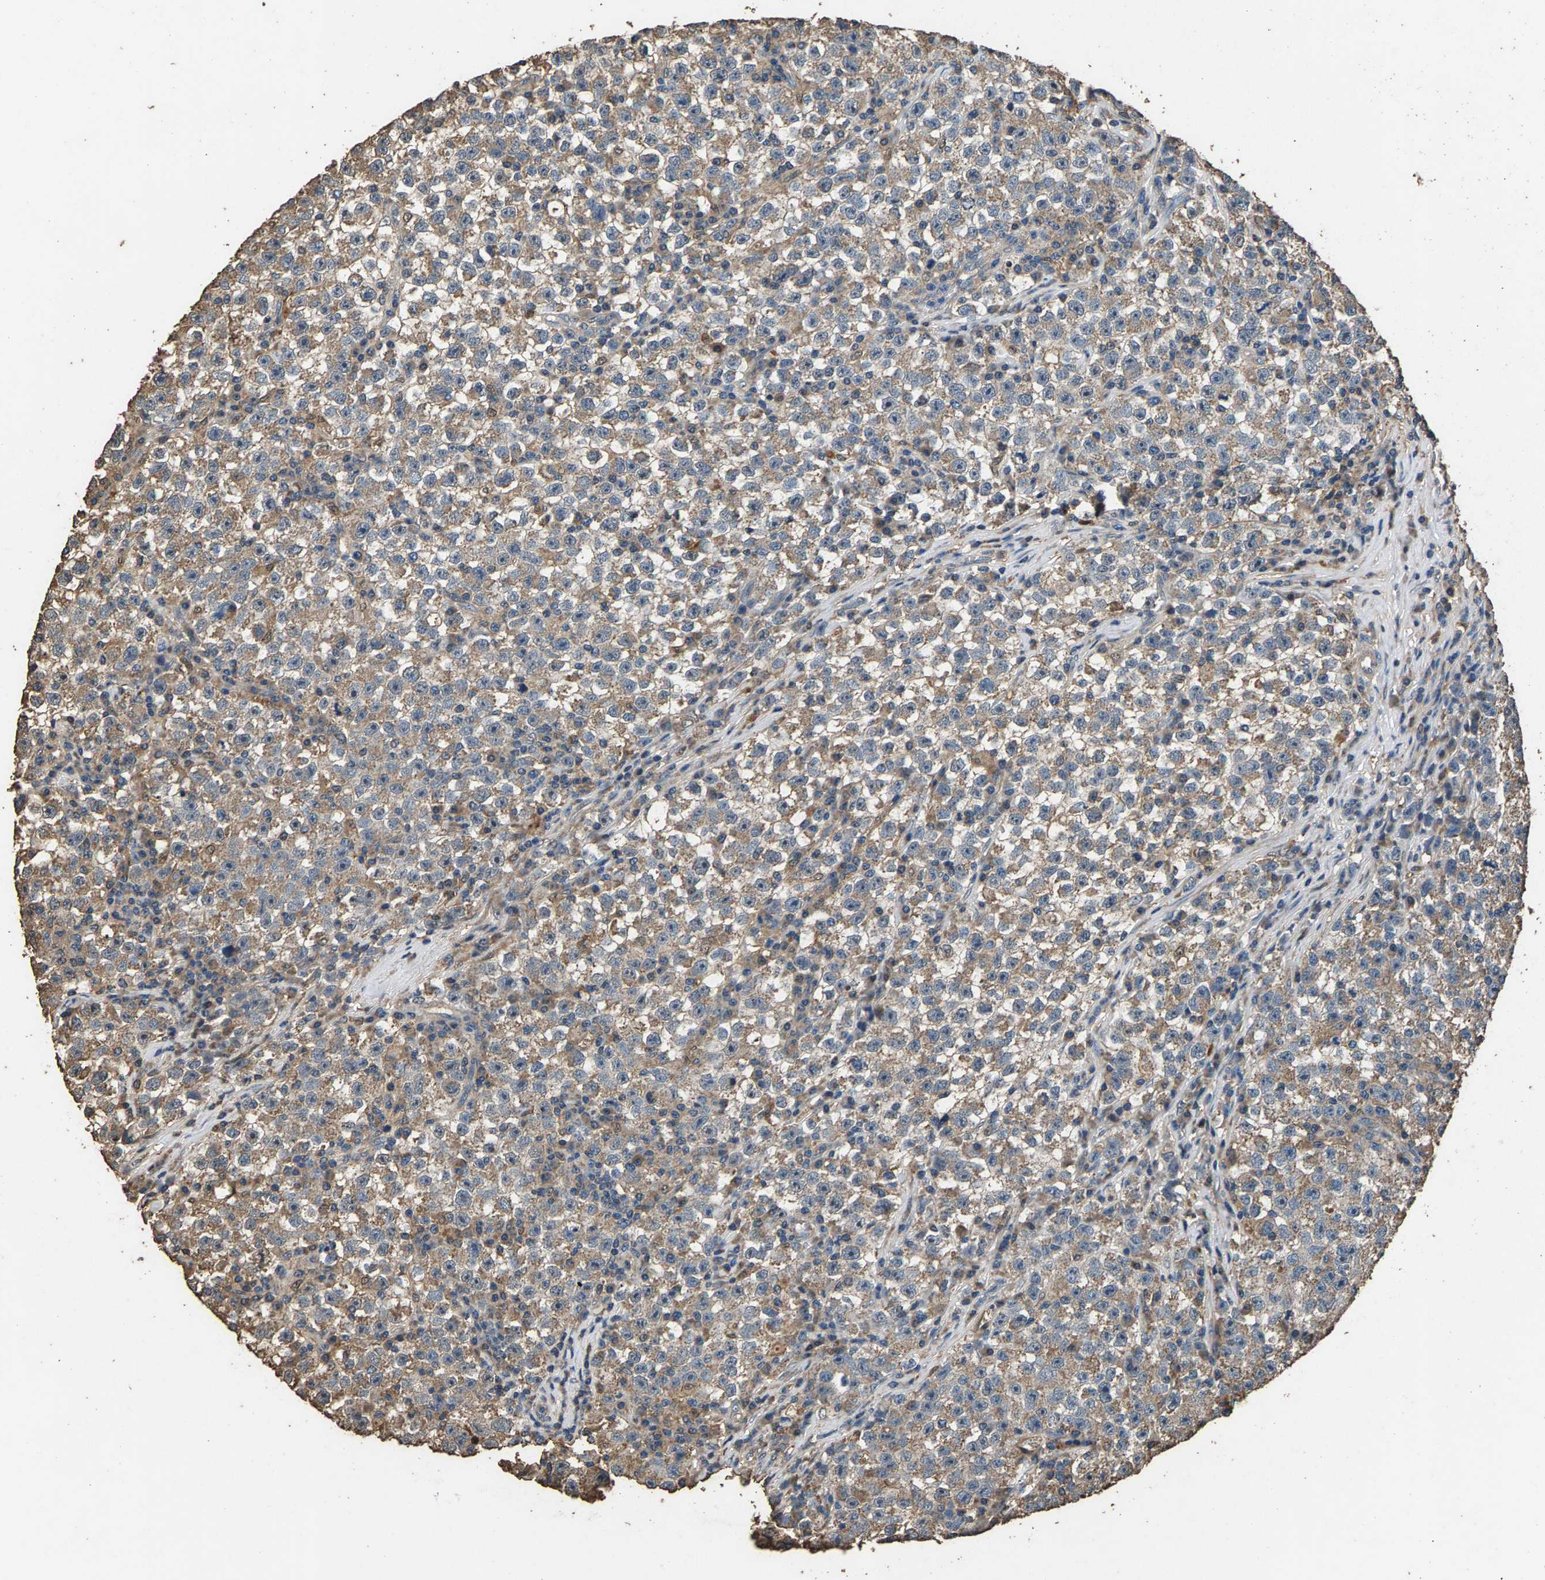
{"staining": {"intensity": "weak", "quantity": ">75%", "location": "cytoplasmic/membranous"}, "tissue": "testis cancer", "cell_type": "Tumor cells", "image_type": "cancer", "snomed": [{"axis": "morphology", "description": "Seminoma, NOS"}, {"axis": "topography", "description": "Testis"}], "caption": "Protein expression analysis of seminoma (testis) reveals weak cytoplasmic/membranous expression in about >75% of tumor cells.", "gene": "MRPL27", "patient": {"sex": "male", "age": 22}}